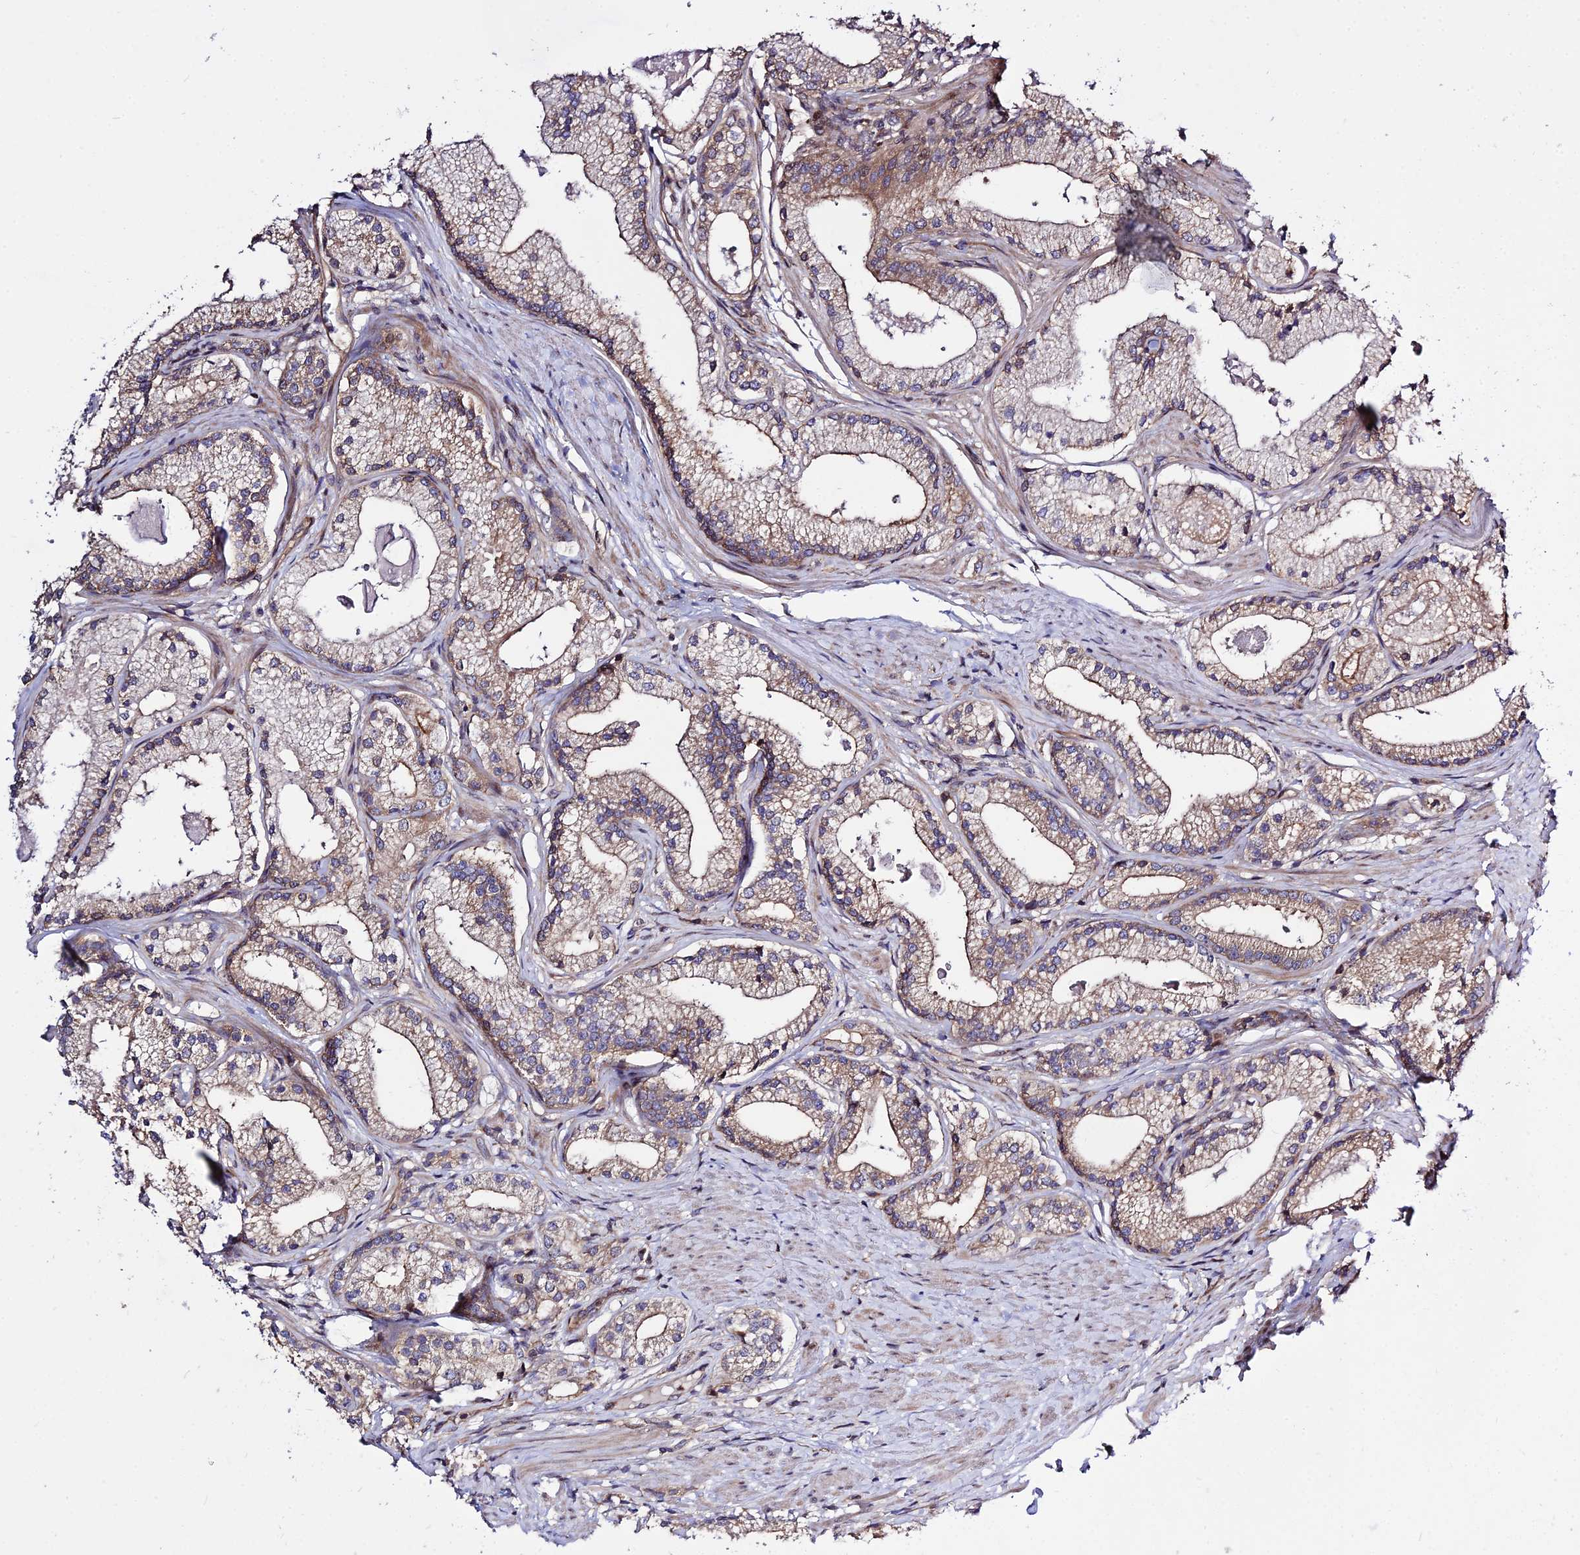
{"staining": {"intensity": "moderate", "quantity": ">75%", "location": "cytoplasmic/membranous"}, "tissue": "prostate cancer", "cell_type": "Tumor cells", "image_type": "cancer", "snomed": [{"axis": "morphology", "description": "Adenocarcinoma, Low grade"}, {"axis": "topography", "description": "Prostate"}], "caption": "Prostate cancer stained with DAB (3,3'-diaminobenzidine) immunohistochemistry shows medium levels of moderate cytoplasmic/membranous staining in approximately >75% of tumor cells.", "gene": "SMG6", "patient": {"sex": "male", "age": 57}}